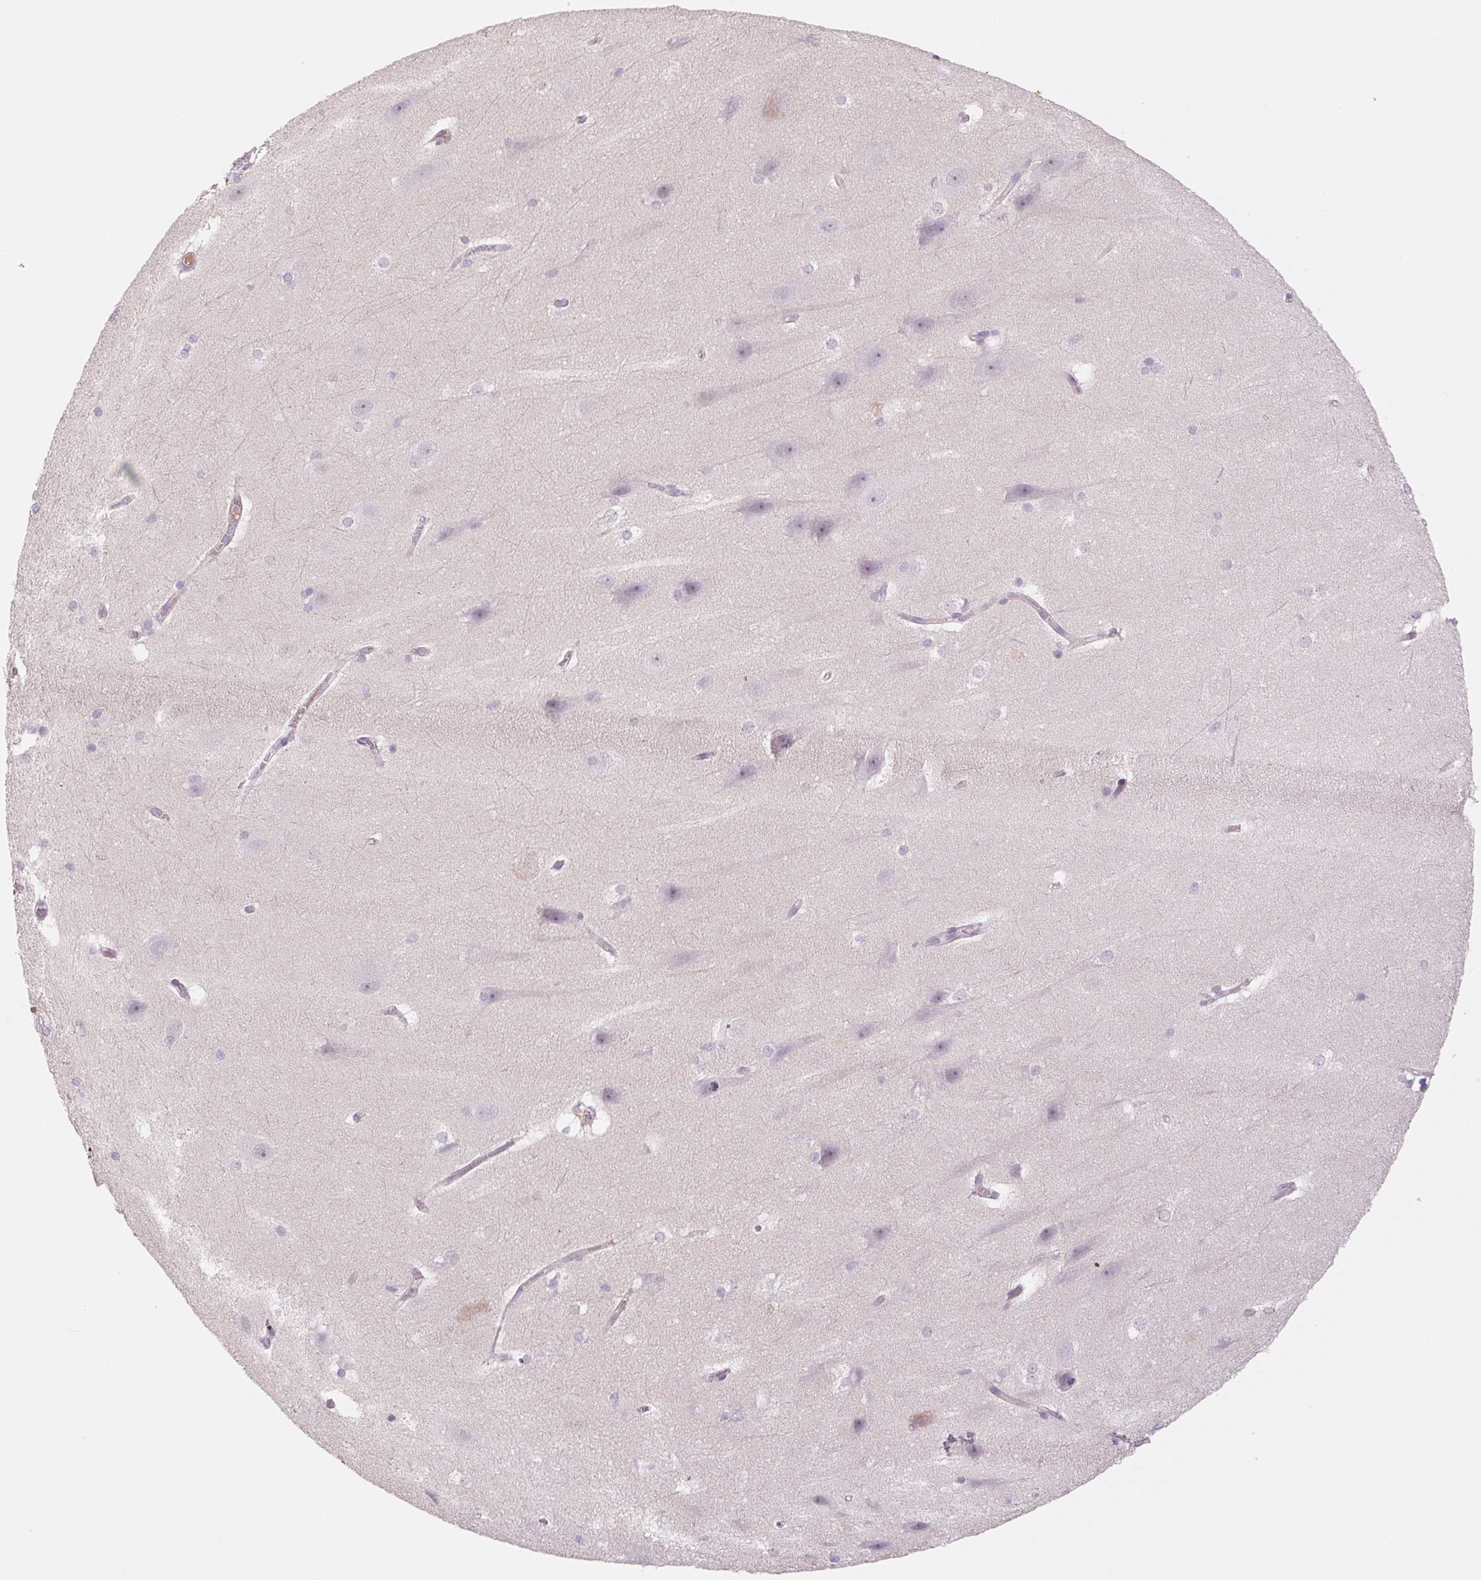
{"staining": {"intensity": "negative", "quantity": "none", "location": "none"}, "tissue": "hippocampus", "cell_type": "Glial cells", "image_type": "normal", "snomed": [{"axis": "morphology", "description": "Normal tissue, NOS"}, {"axis": "topography", "description": "Cerebral cortex"}, {"axis": "topography", "description": "Hippocampus"}], "caption": "Hippocampus stained for a protein using IHC demonstrates no staining glial cells.", "gene": "KRT1", "patient": {"sex": "female", "age": 19}}